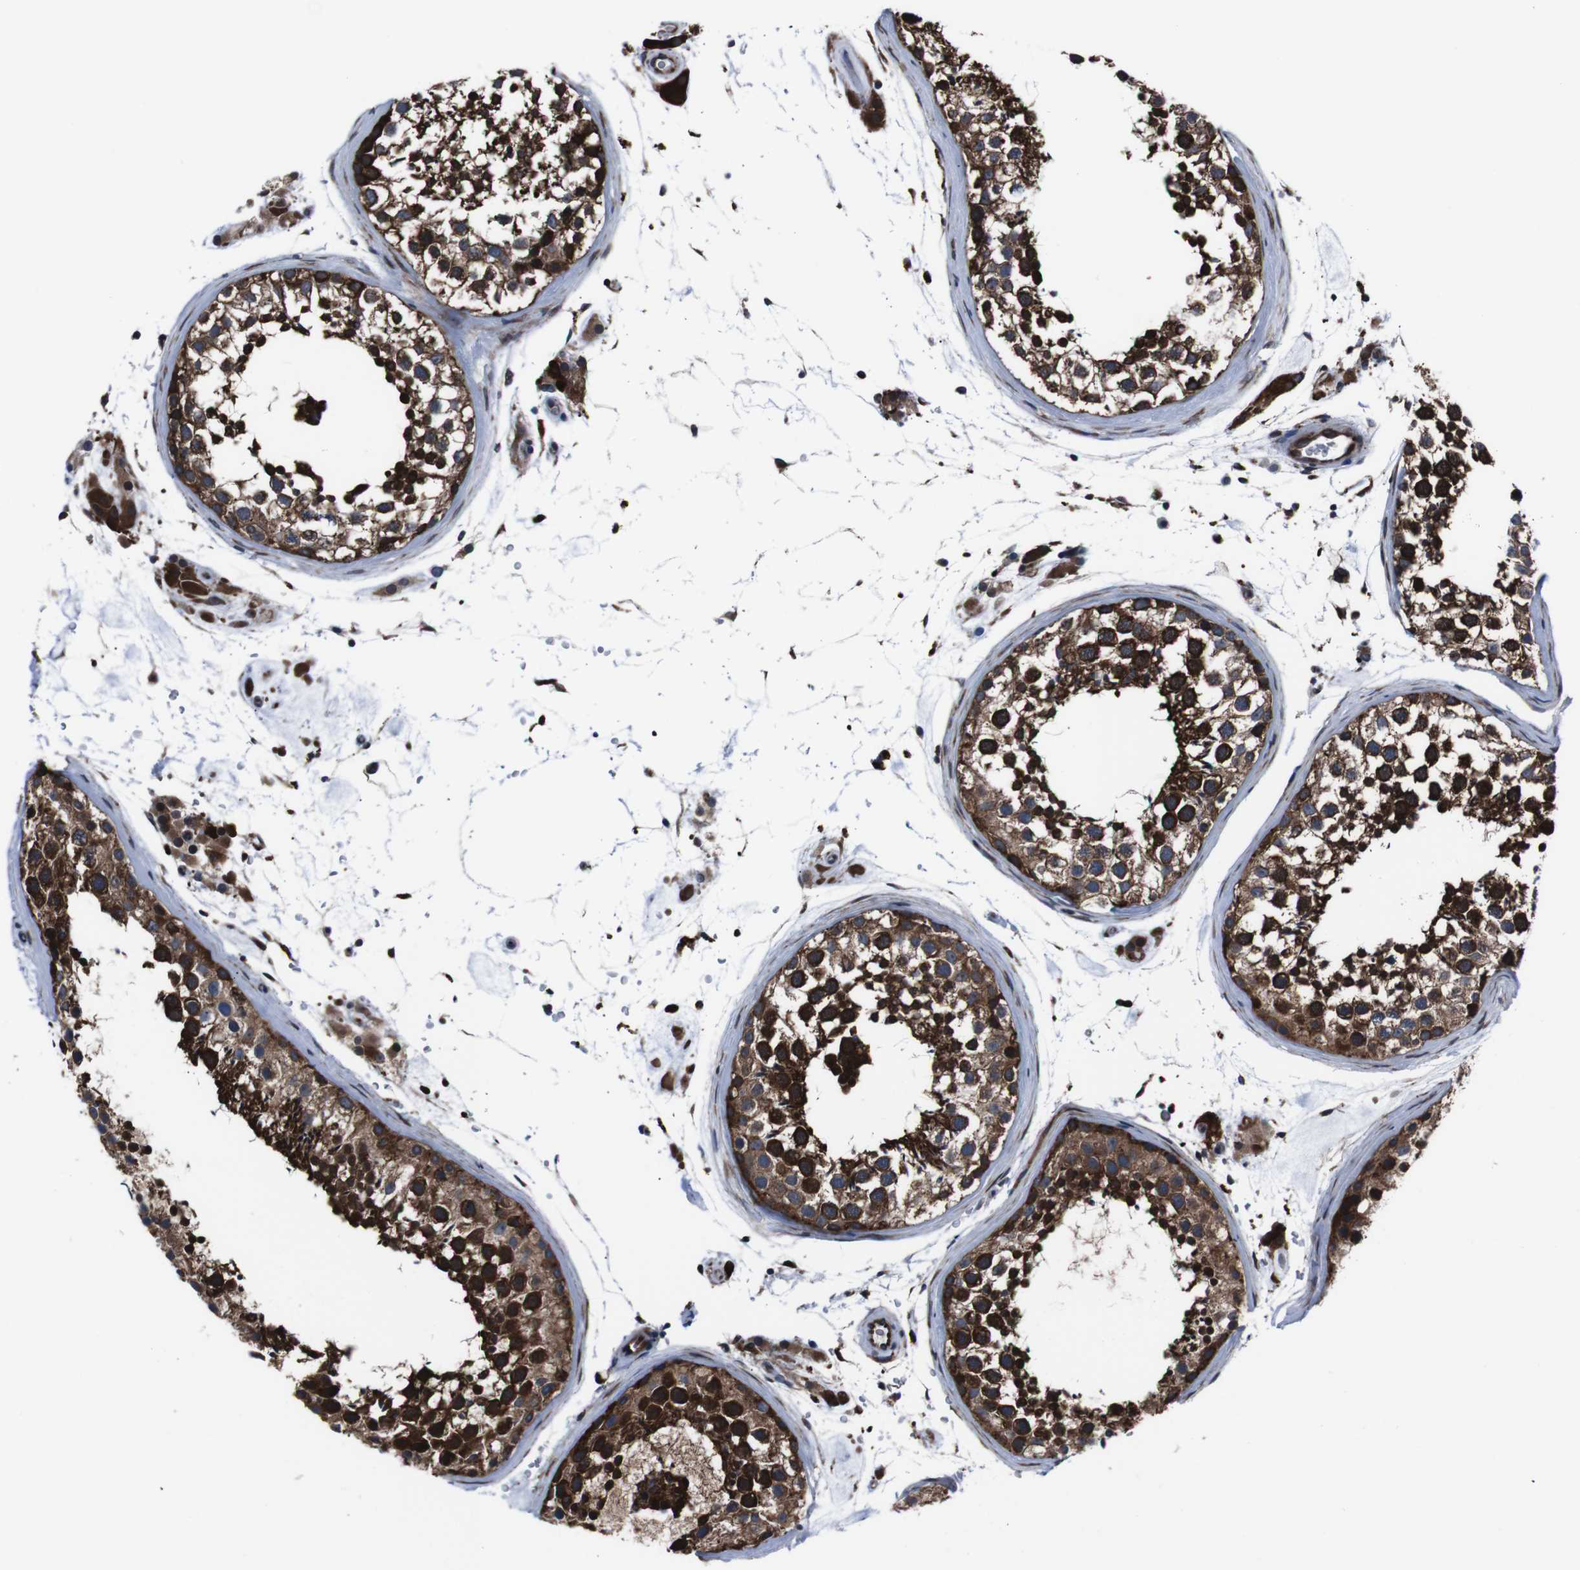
{"staining": {"intensity": "strong", "quantity": ">75%", "location": "cytoplasmic/membranous"}, "tissue": "testis", "cell_type": "Cells in seminiferous ducts", "image_type": "normal", "snomed": [{"axis": "morphology", "description": "Normal tissue, NOS"}, {"axis": "topography", "description": "Testis"}], "caption": "The image shows immunohistochemical staining of unremarkable testis. There is strong cytoplasmic/membranous staining is identified in approximately >75% of cells in seminiferous ducts.", "gene": "EIF4A2", "patient": {"sex": "male", "age": 46}}